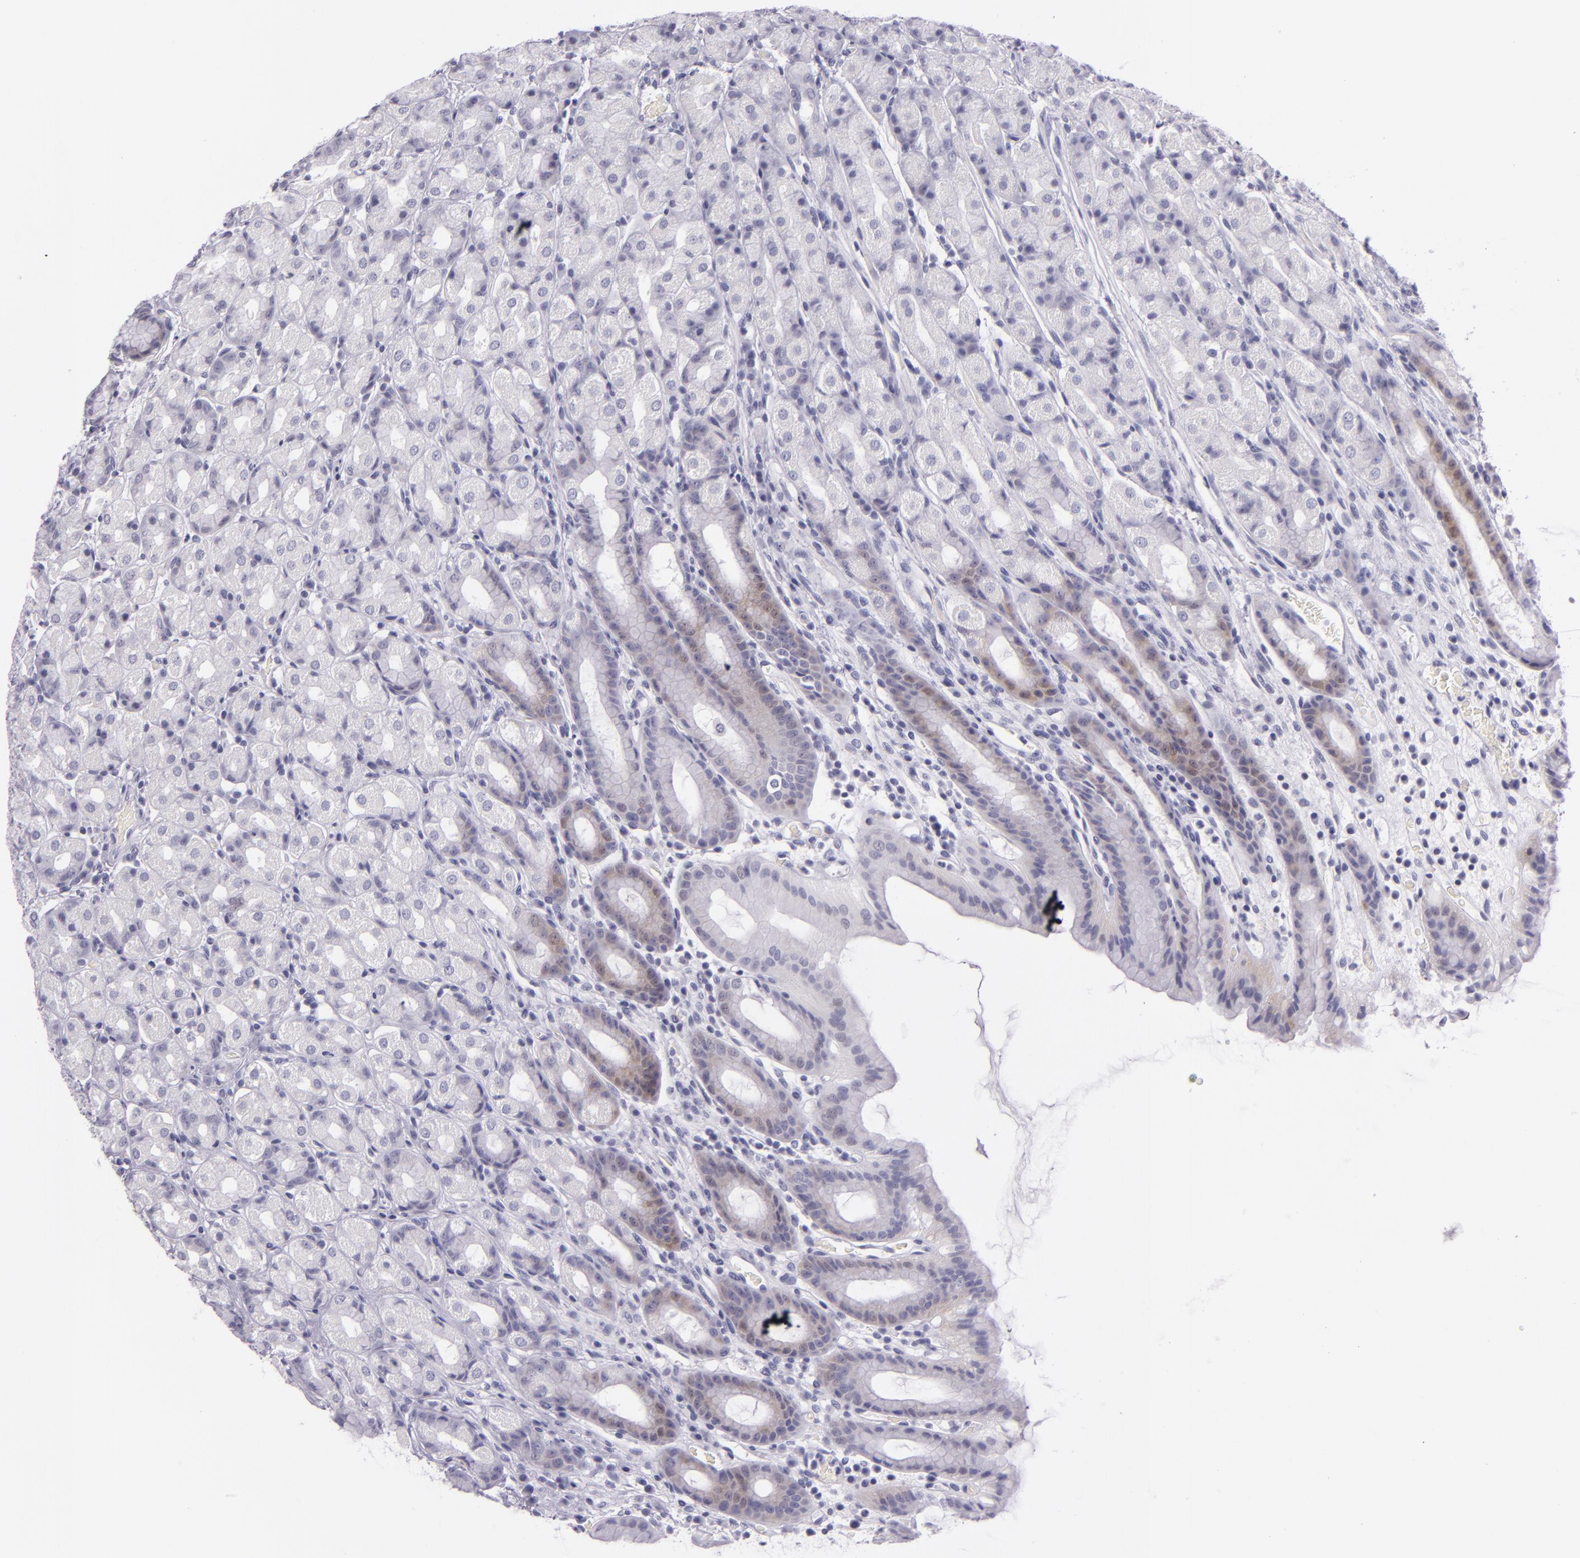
{"staining": {"intensity": "weak", "quantity": "<25%", "location": "cytoplasmic/membranous"}, "tissue": "stomach", "cell_type": "Glandular cells", "image_type": "normal", "snomed": [{"axis": "morphology", "description": "Normal tissue, NOS"}, {"axis": "topography", "description": "Stomach, upper"}], "caption": "Stomach was stained to show a protein in brown. There is no significant expression in glandular cells. The staining was performed using DAB (3,3'-diaminobenzidine) to visualize the protein expression in brown, while the nuclei were stained in blue with hematoxylin (Magnification: 20x).", "gene": "HSP90AA1", "patient": {"sex": "male", "age": 68}}